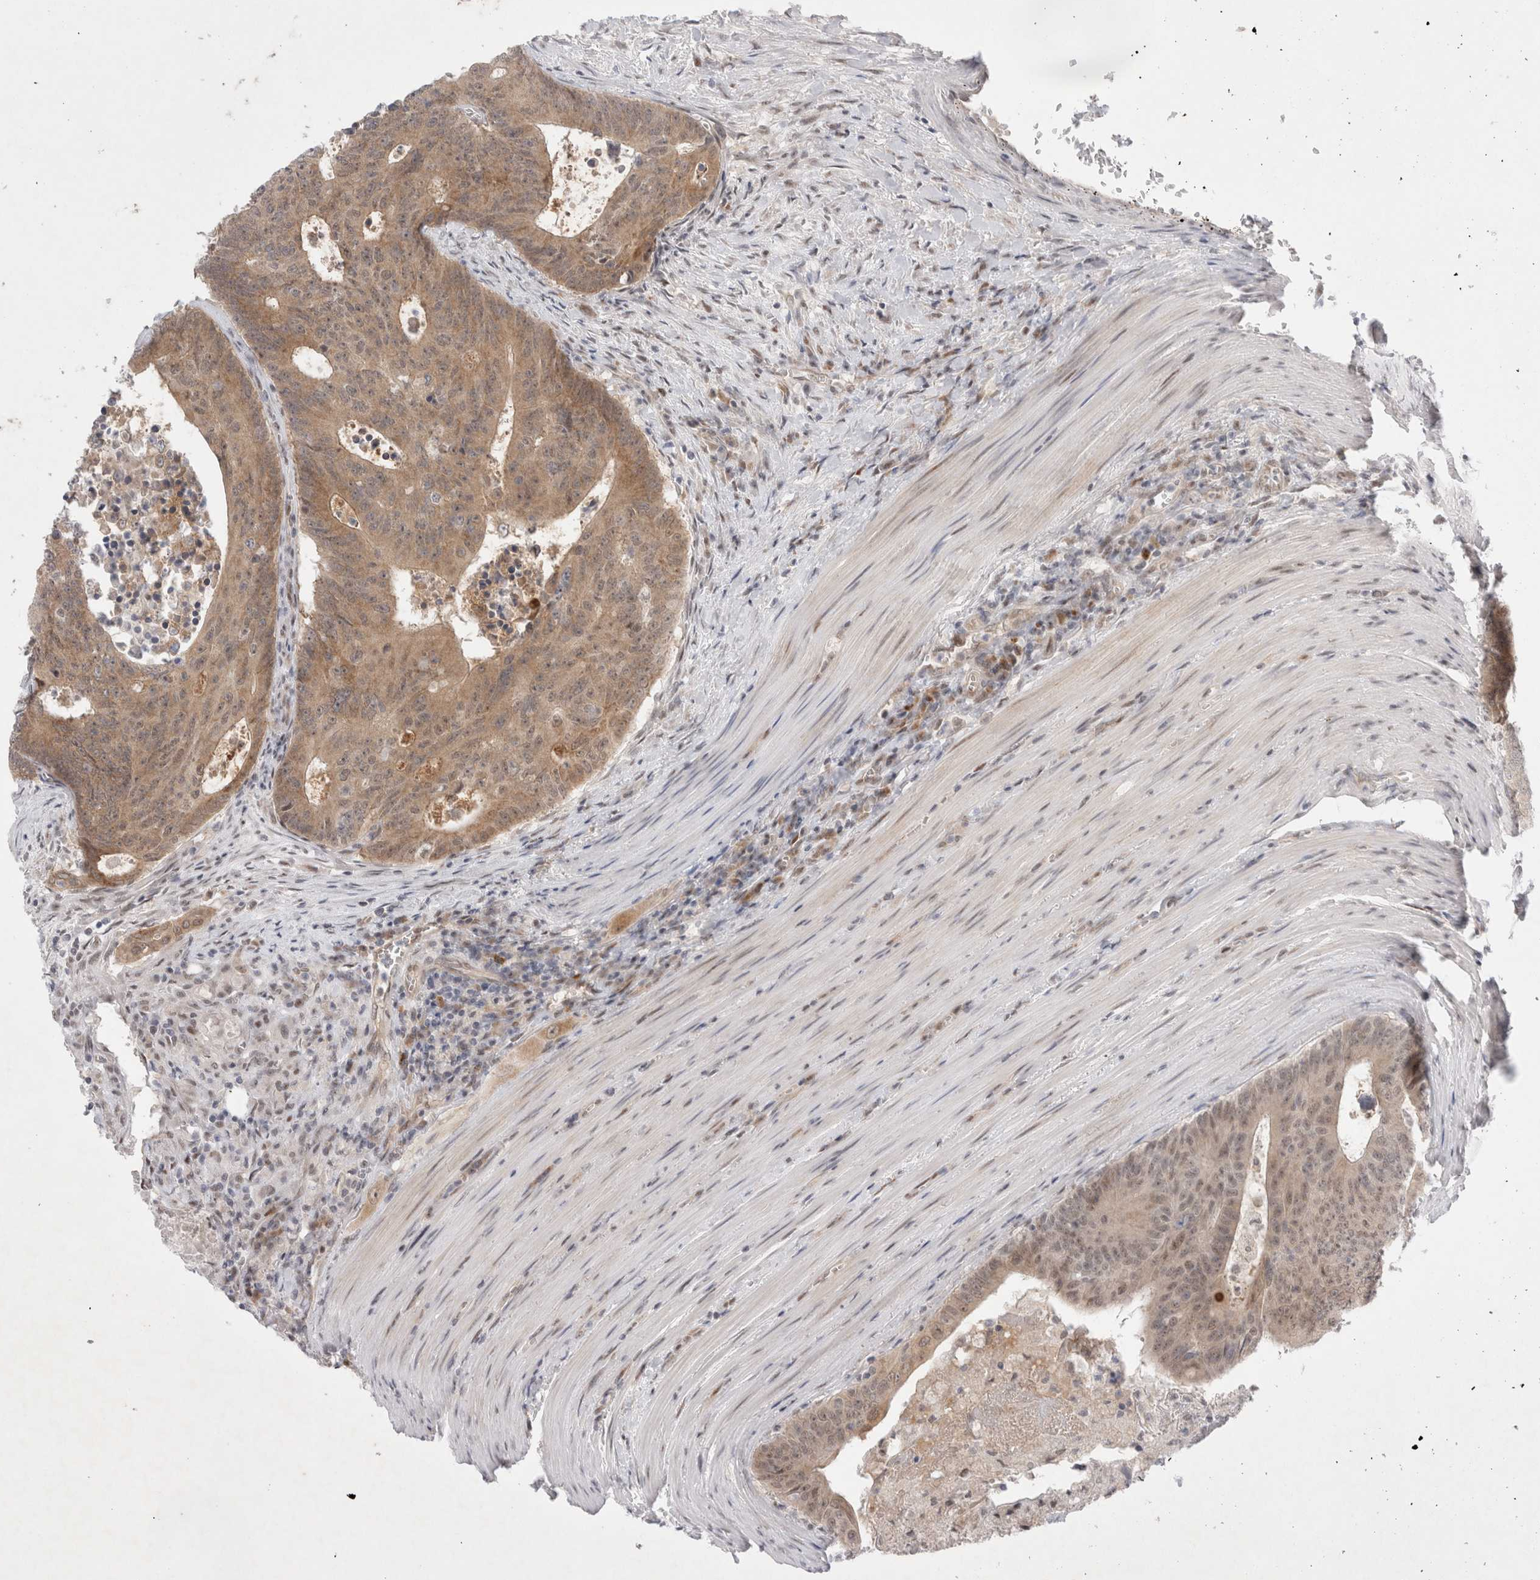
{"staining": {"intensity": "moderate", "quantity": ">75%", "location": "cytoplasmic/membranous"}, "tissue": "colorectal cancer", "cell_type": "Tumor cells", "image_type": "cancer", "snomed": [{"axis": "morphology", "description": "Adenocarcinoma, NOS"}, {"axis": "topography", "description": "Colon"}], "caption": "High-power microscopy captured an immunohistochemistry image of colorectal adenocarcinoma, revealing moderate cytoplasmic/membranous expression in about >75% of tumor cells.", "gene": "WIPF2", "patient": {"sex": "male", "age": 87}}